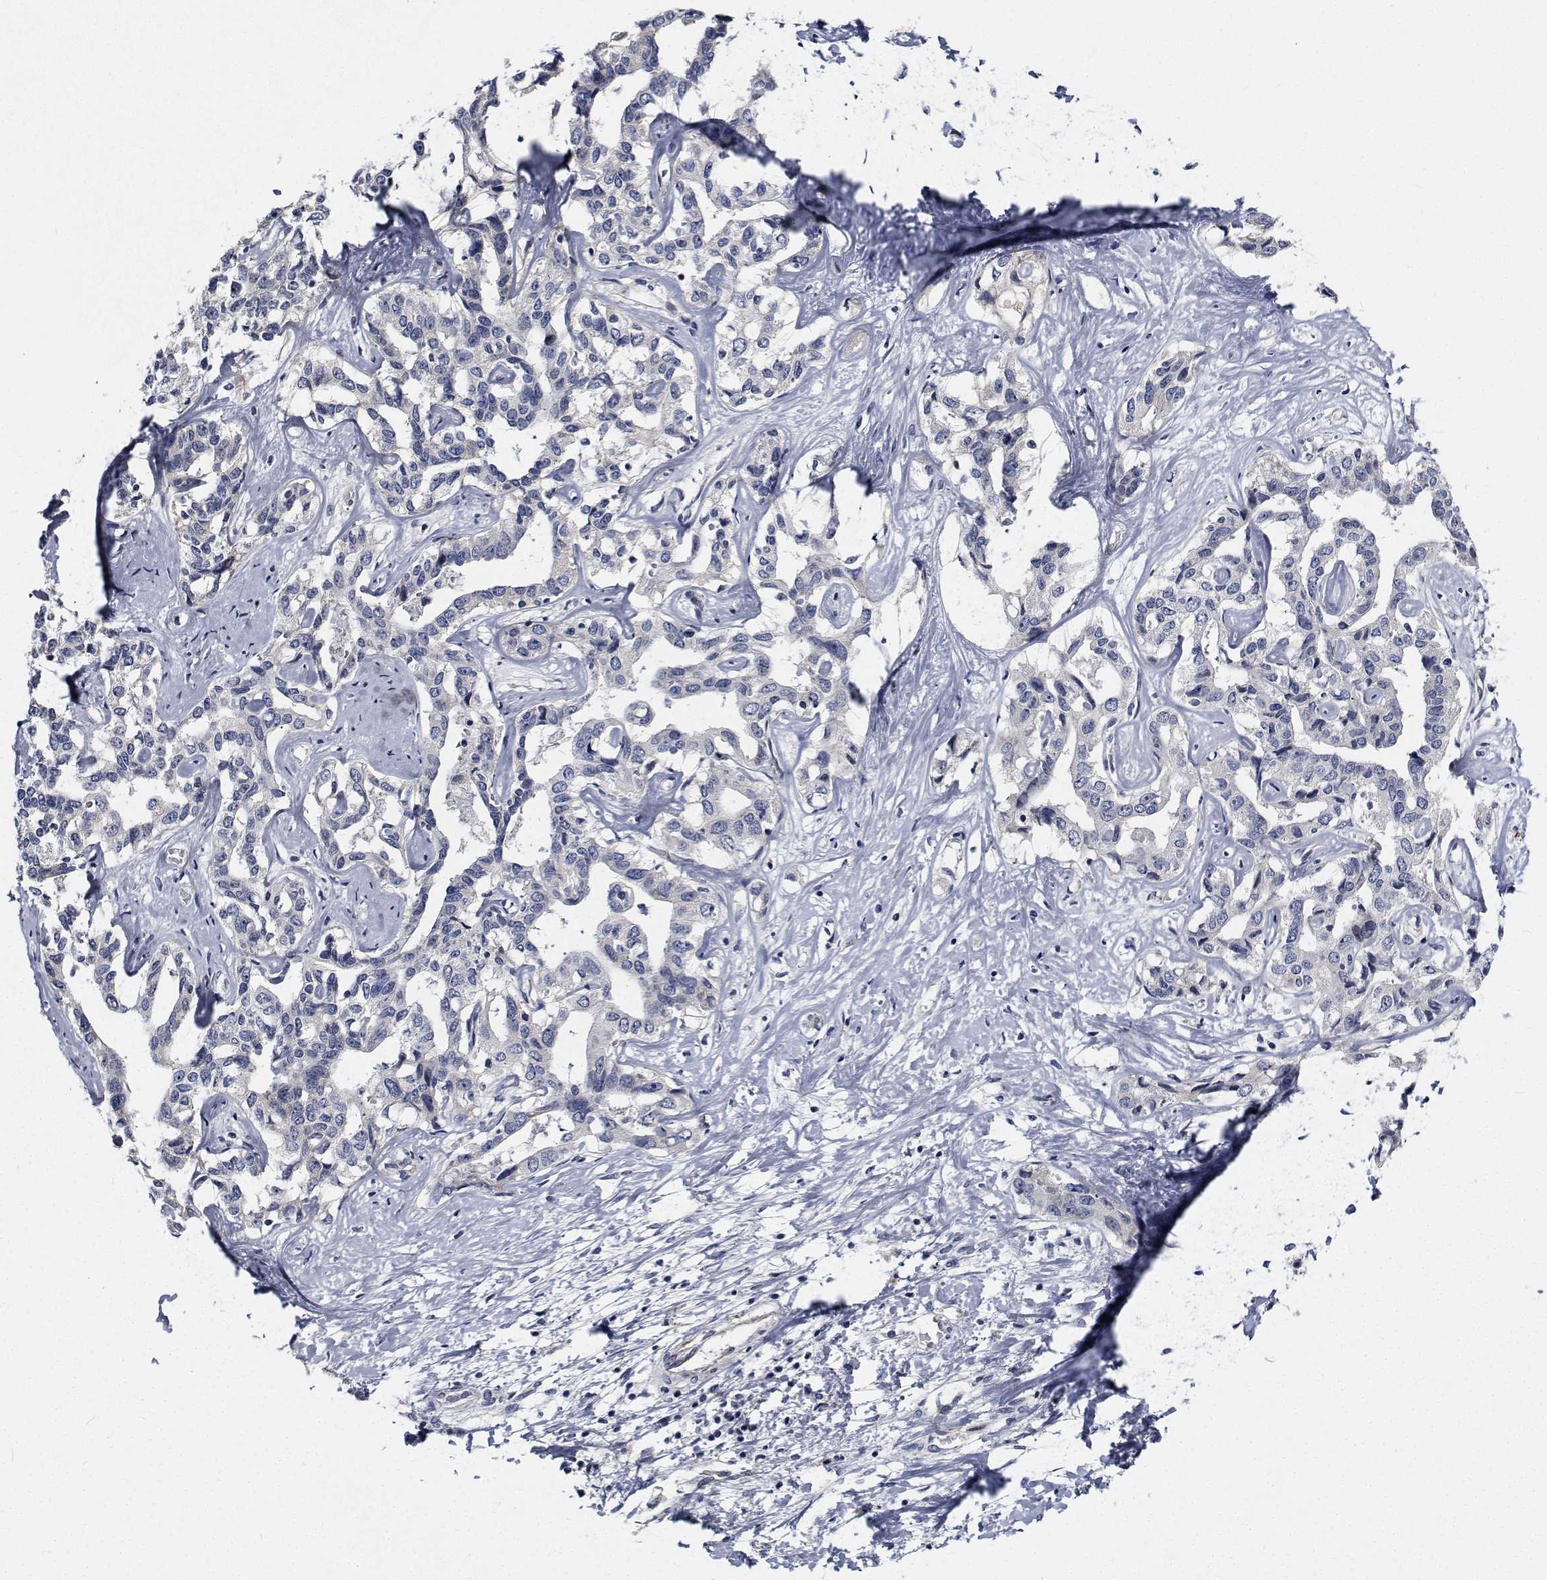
{"staining": {"intensity": "negative", "quantity": "none", "location": "none"}, "tissue": "liver cancer", "cell_type": "Tumor cells", "image_type": "cancer", "snomed": [{"axis": "morphology", "description": "Cholangiocarcinoma"}, {"axis": "topography", "description": "Liver"}], "caption": "A high-resolution micrograph shows immunohistochemistry (IHC) staining of liver cholangiocarcinoma, which reveals no significant staining in tumor cells. The staining was performed using DAB (3,3'-diaminobenzidine) to visualize the protein expression in brown, while the nuclei were stained in blue with hematoxylin (Magnification: 20x).", "gene": "TTBK1", "patient": {"sex": "male", "age": 59}}